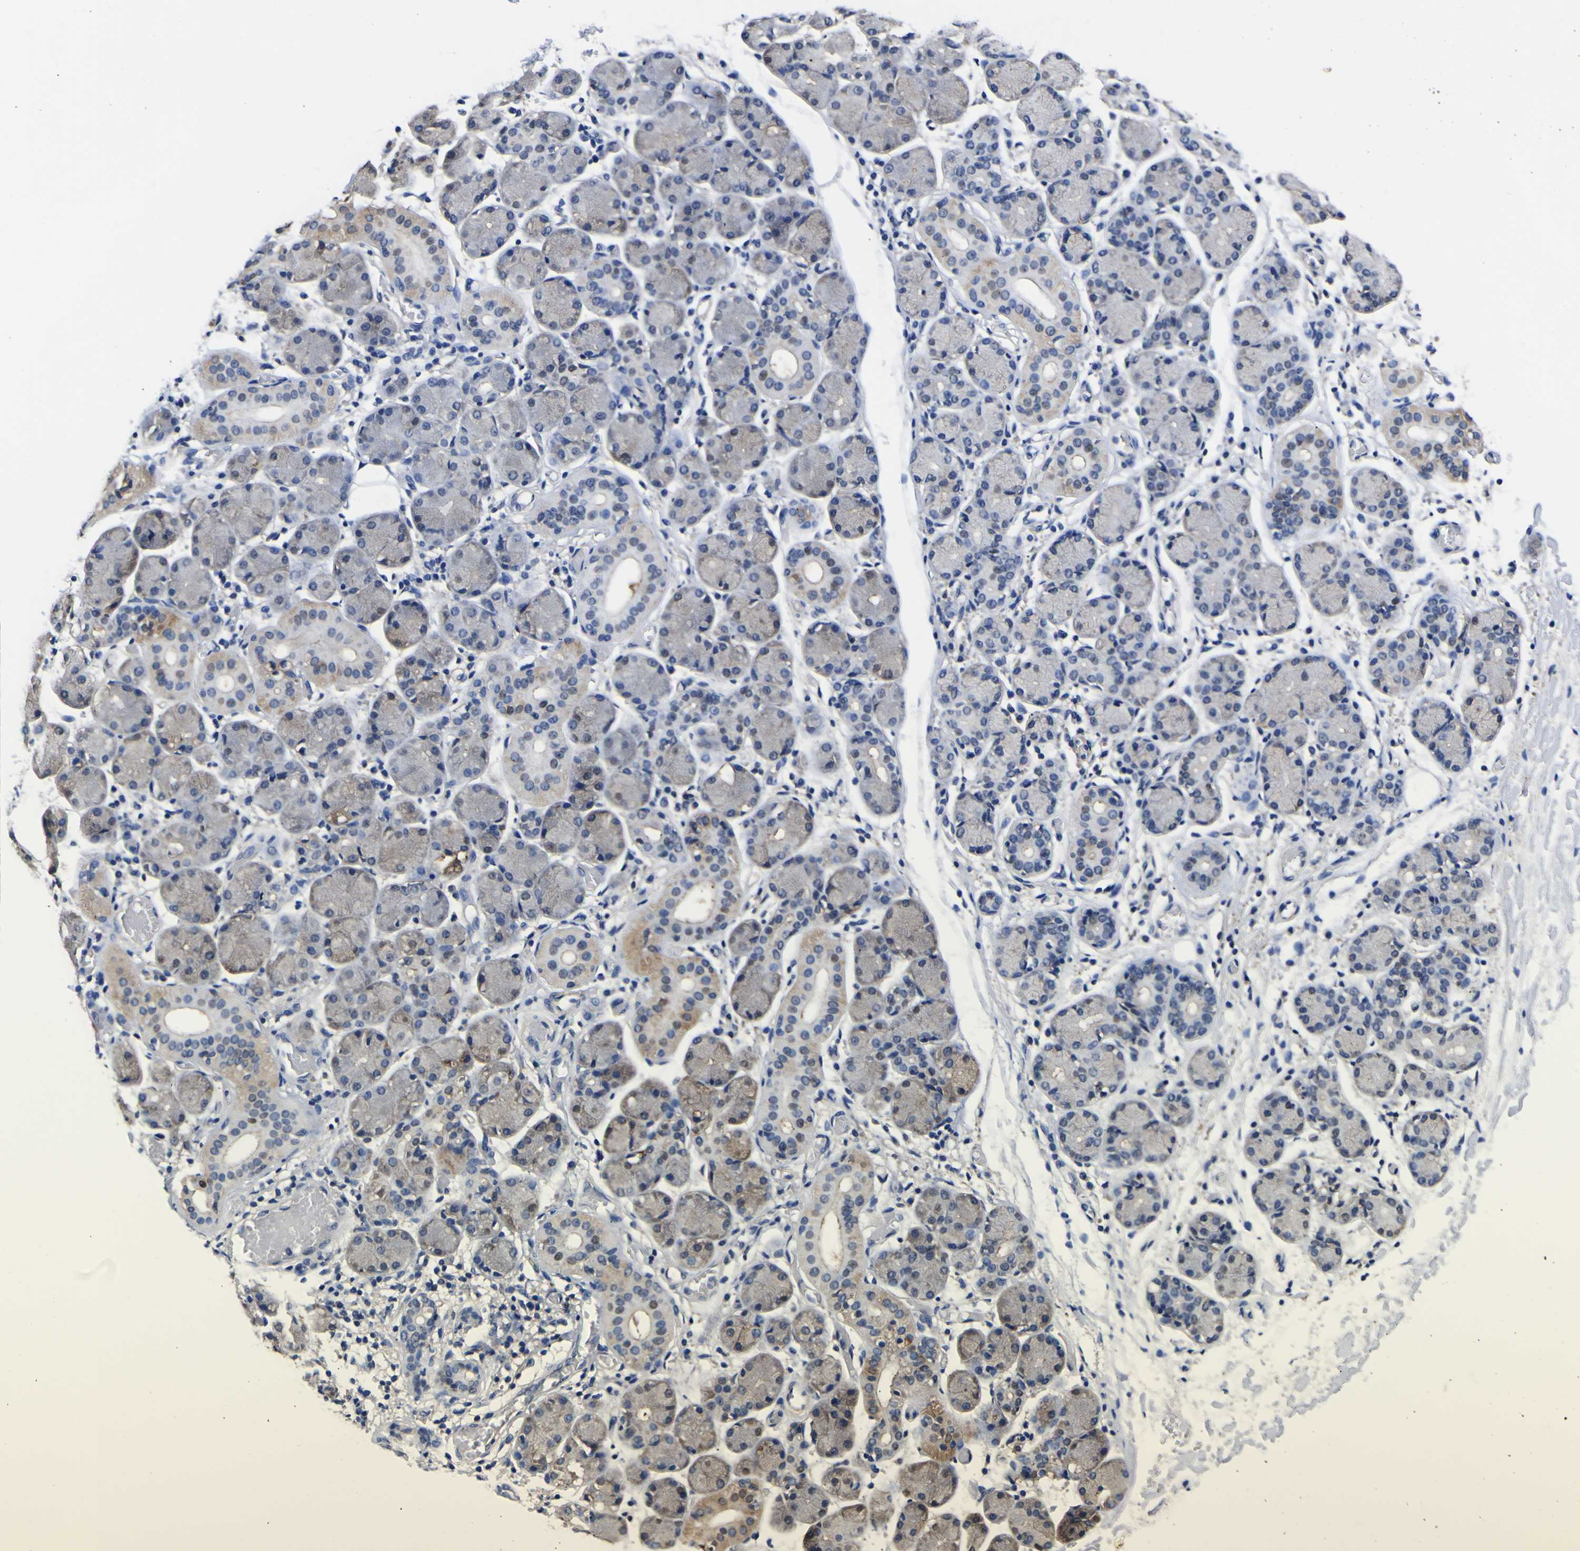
{"staining": {"intensity": "moderate", "quantity": "25%-75%", "location": "cytoplasmic/membranous,nuclear"}, "tissue": "salivary gland", "cell_type": "Glandular cells", "image_type": "normal", "snomed": [{"axis": "morphology", "description": "Normal tissue, NOS"}, {"axis": "topography", "description": "Salivary gland"}], "caption": "A medium amount of moderate cytoplasmic/membranous,nuclear staining is identified in approximately 25%-75% of glandular cells in unremarkable salivary gland.", "gene": "FAM110B", "patient": {"sex": "female", "age": 24}}